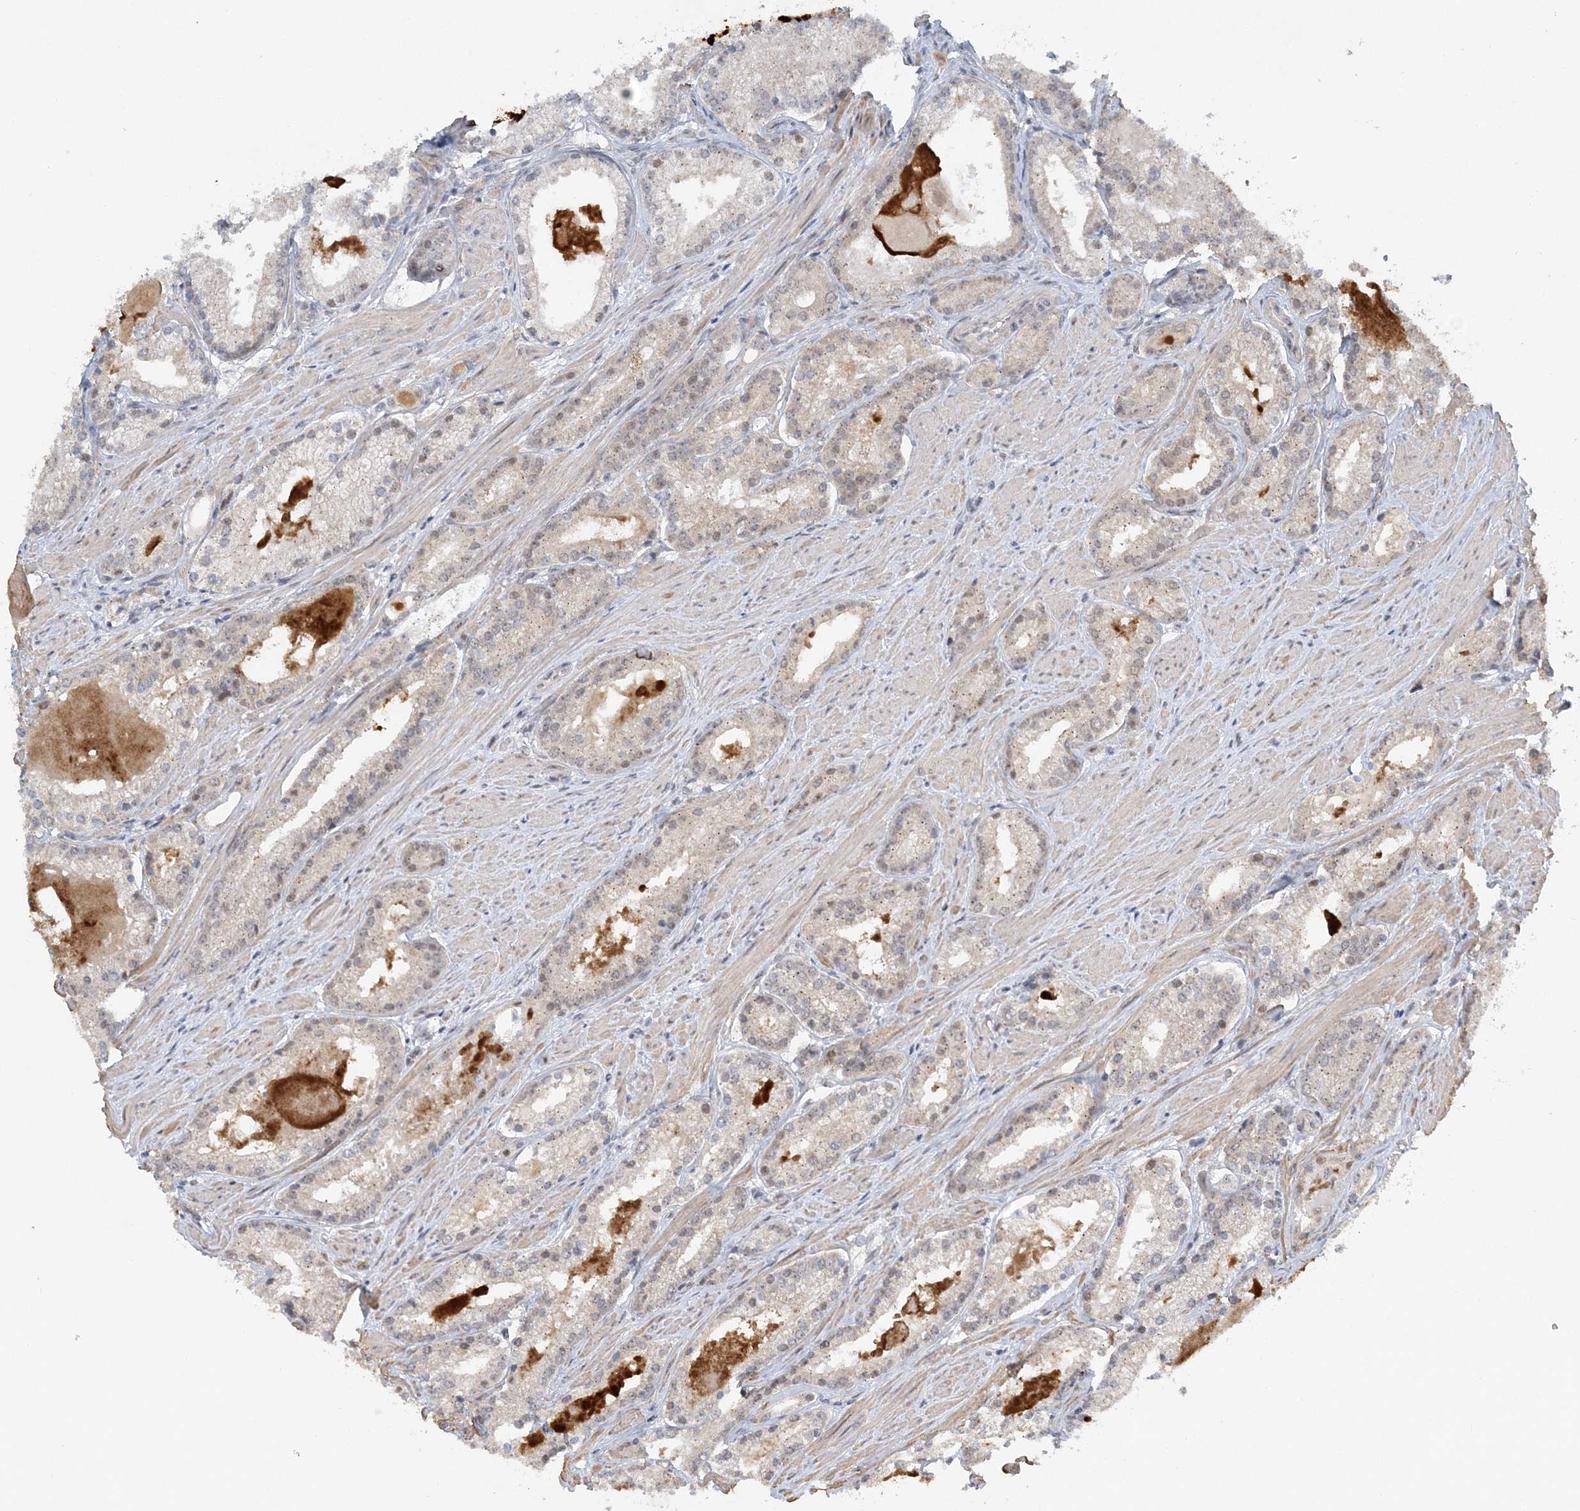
{"staining": {"intensity": "negative", "quantity": "none", "location": "none"}, "tissue": "prostate cancer", "cell_type": "Tumor cells", "image_type": "cancer", "snomed": [{"axis": "morphology", "description": "Adenocarcinoma, Low grade"}, {"axis": "topography", "description": "Prostate"}], "caption": "Protein analysis of prostate cancer reveals no significant positivity in tumor cells. The staining is performed using DAB (3,3'-diaminobenzidine) brown chromogen with nuclei counter-stained in using hematoxylin.", "gene": "WAC", "patient": {"sex": "male", "age": 54}}